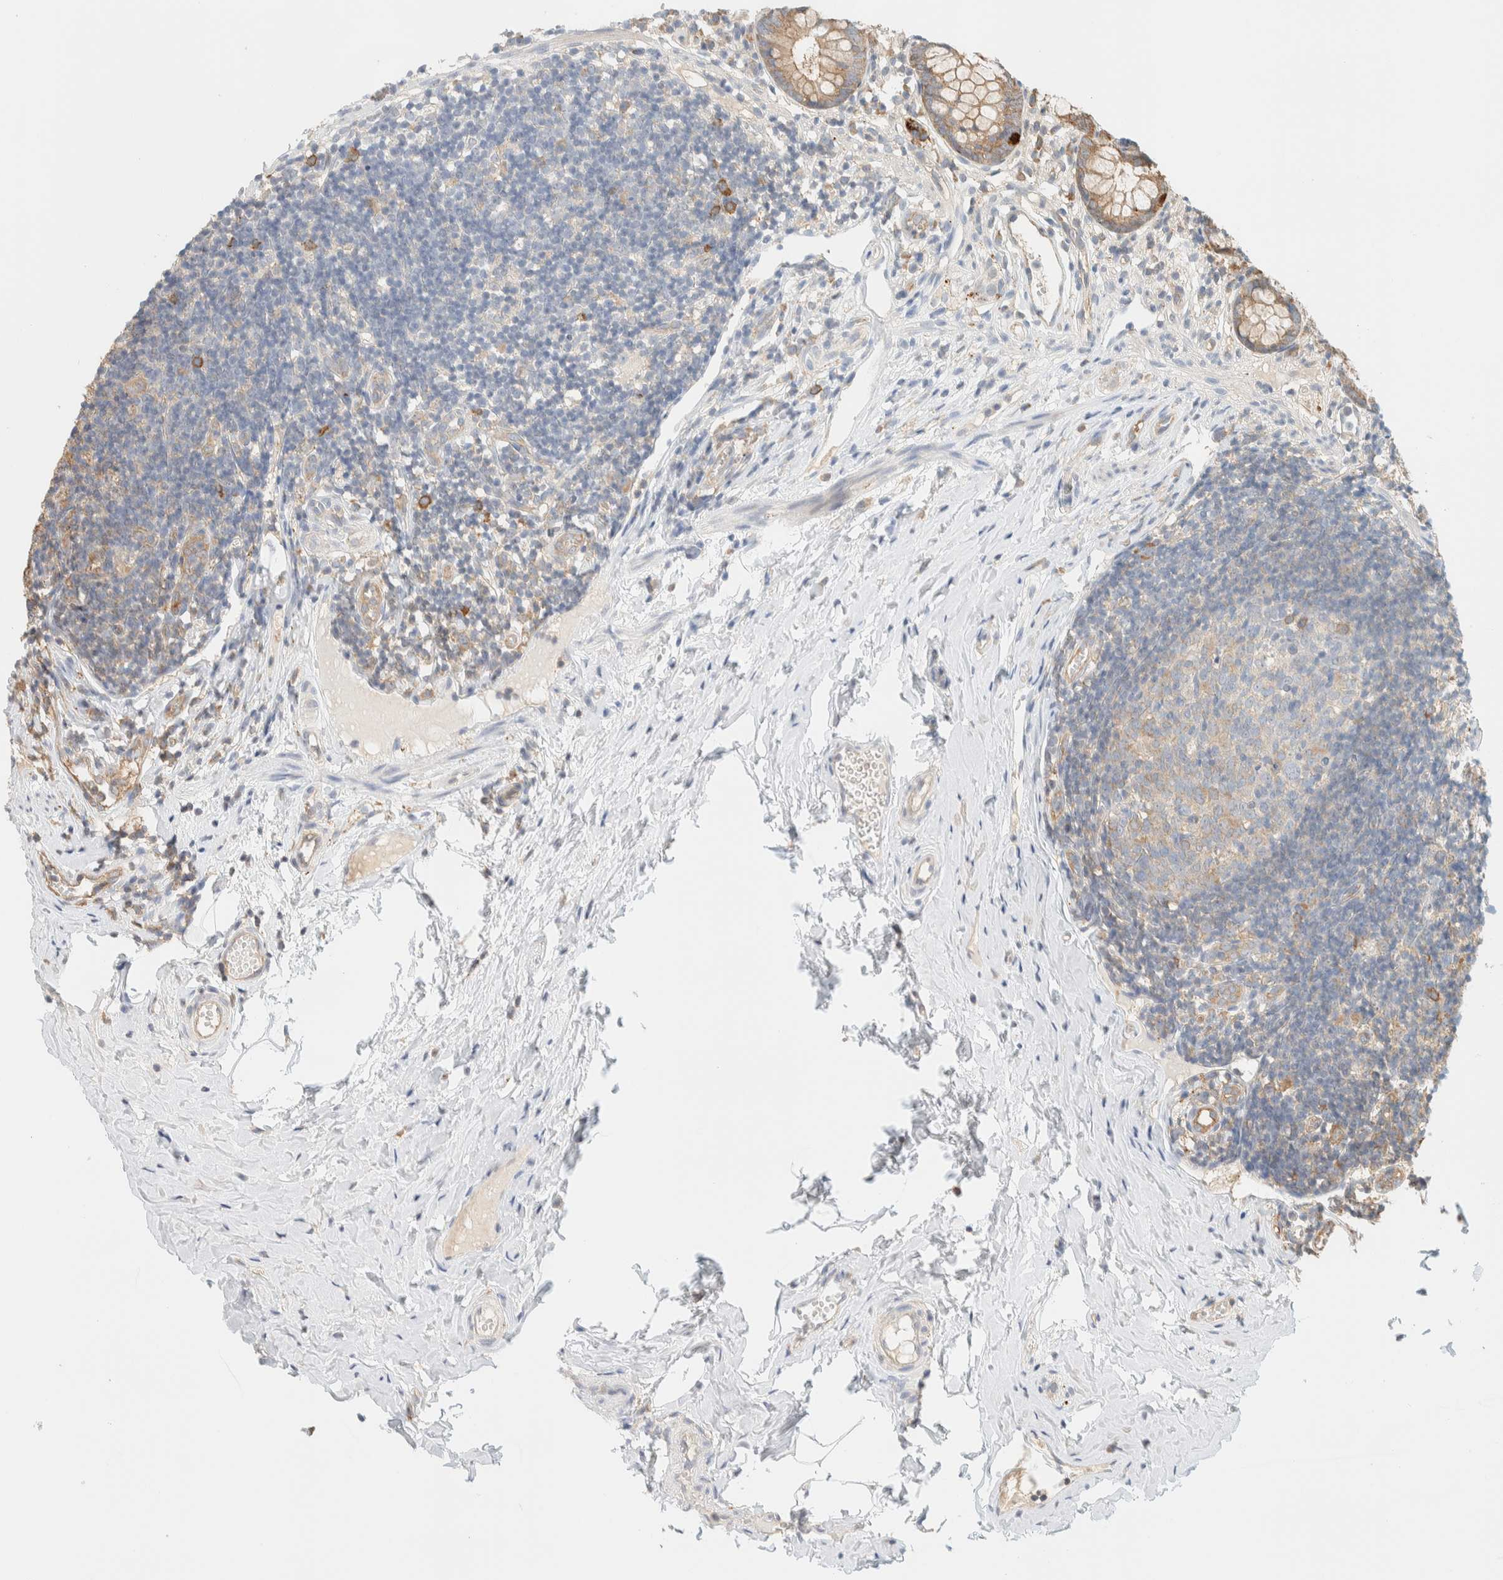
{"staining": {"intensity": "moderate", "quantity": ">75%", "location": "cytoplasmic/membranous"}, "tissue": "appendix", "cell_type": "Glandular cells", "image_type": "normal", "snomed": [{"axis": "morphology", "description": "Normal tissue, NOS"}, {"axis": "topography", "description": "Appendix"}], "caption": "Protein positivity by IHC demonstrates moderate cytoplasmic/membranous staining in approximately >75% of glandular cells in normal appendix.", "gene": "TBC1D8B", "patient": {"sex": "female", "age": 20}}